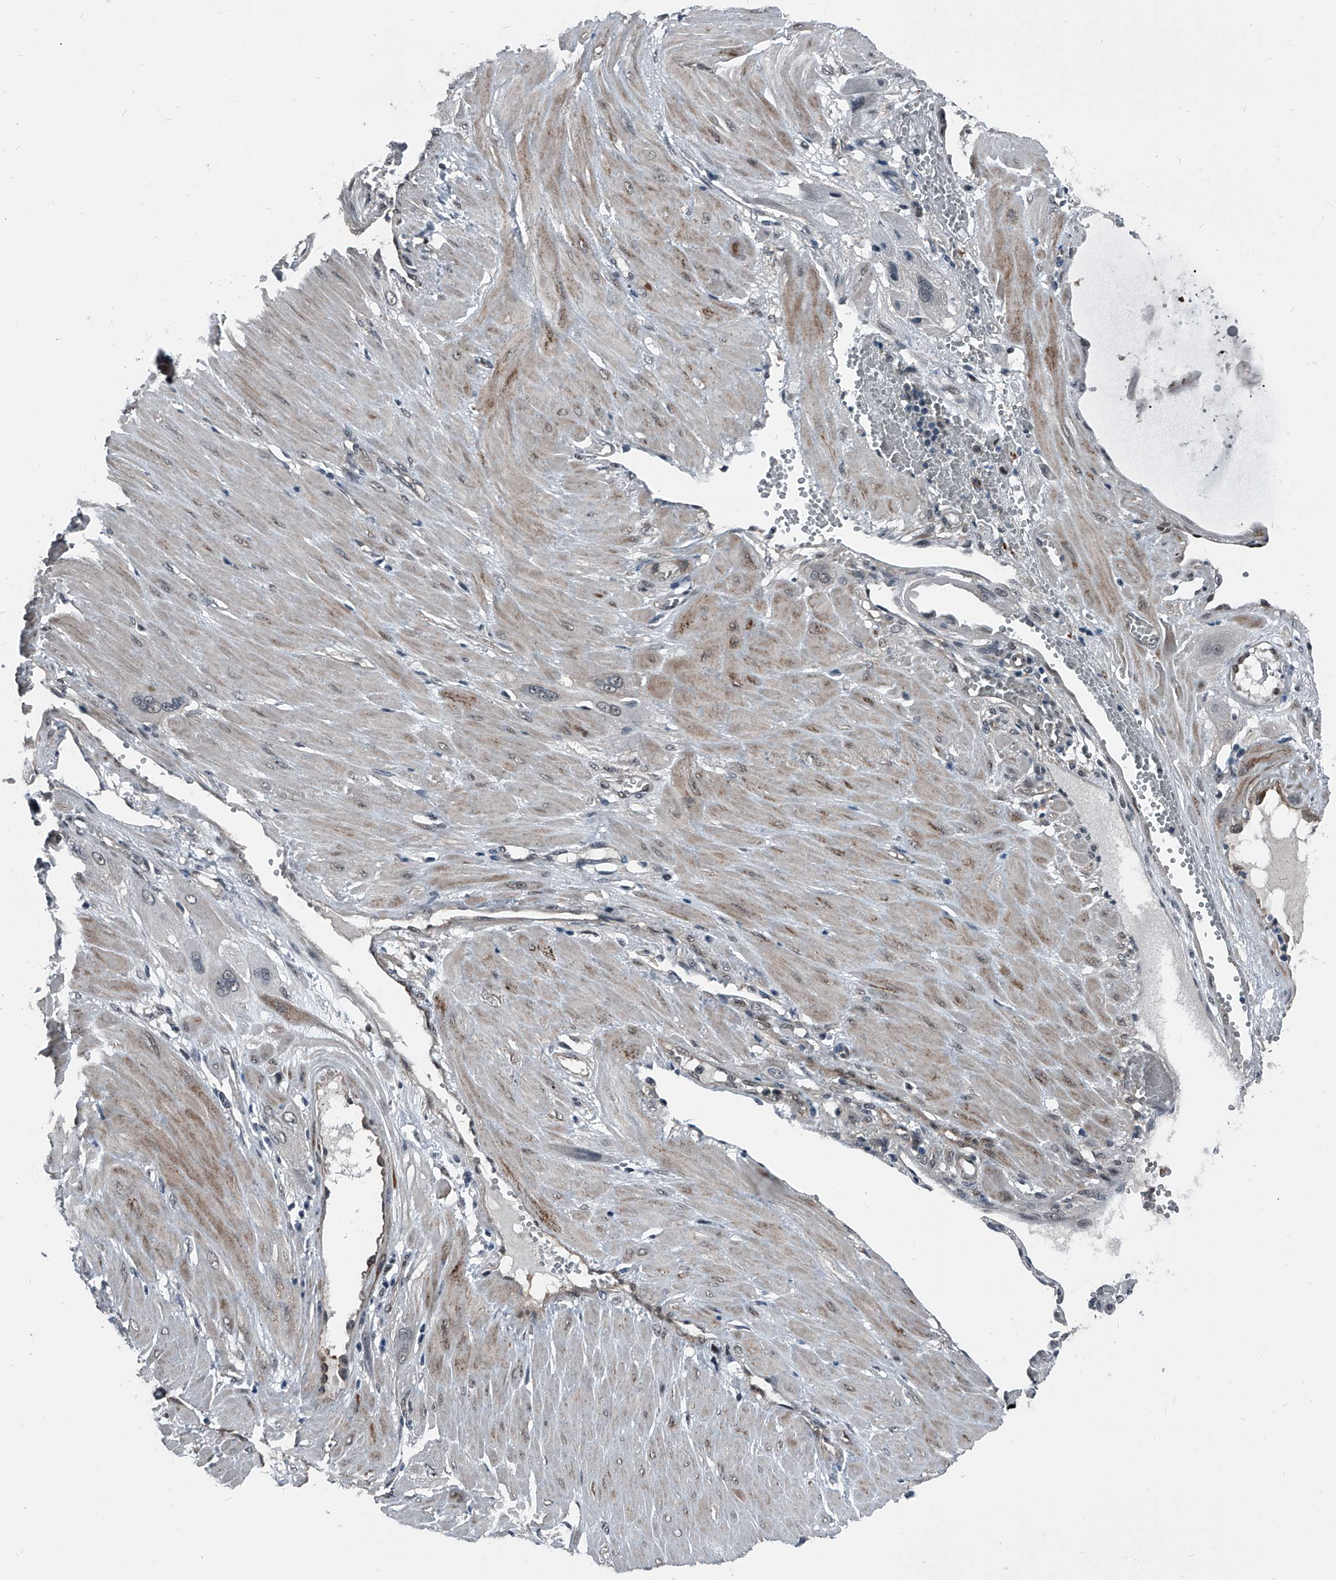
{"staining": {"intensity": "negative", "quantity": "none", "location": "none"}, "tissue": "cervical cancer", "cell_type": "Tumor cells", "image_type": "cancer", "snomed": [{"axis": "morphology", "description": "Squamous cell carcinoma, NOS"}, {"axis": "topography", "description": "Cervix"}], "caption": "The immunohistochemistry histopathology image has no significant staining in tumor cells of squamous cell carcinoma (cervical) tissue.", "gene": "MEN1", "patient": {"sex": "female", "age": 34}}